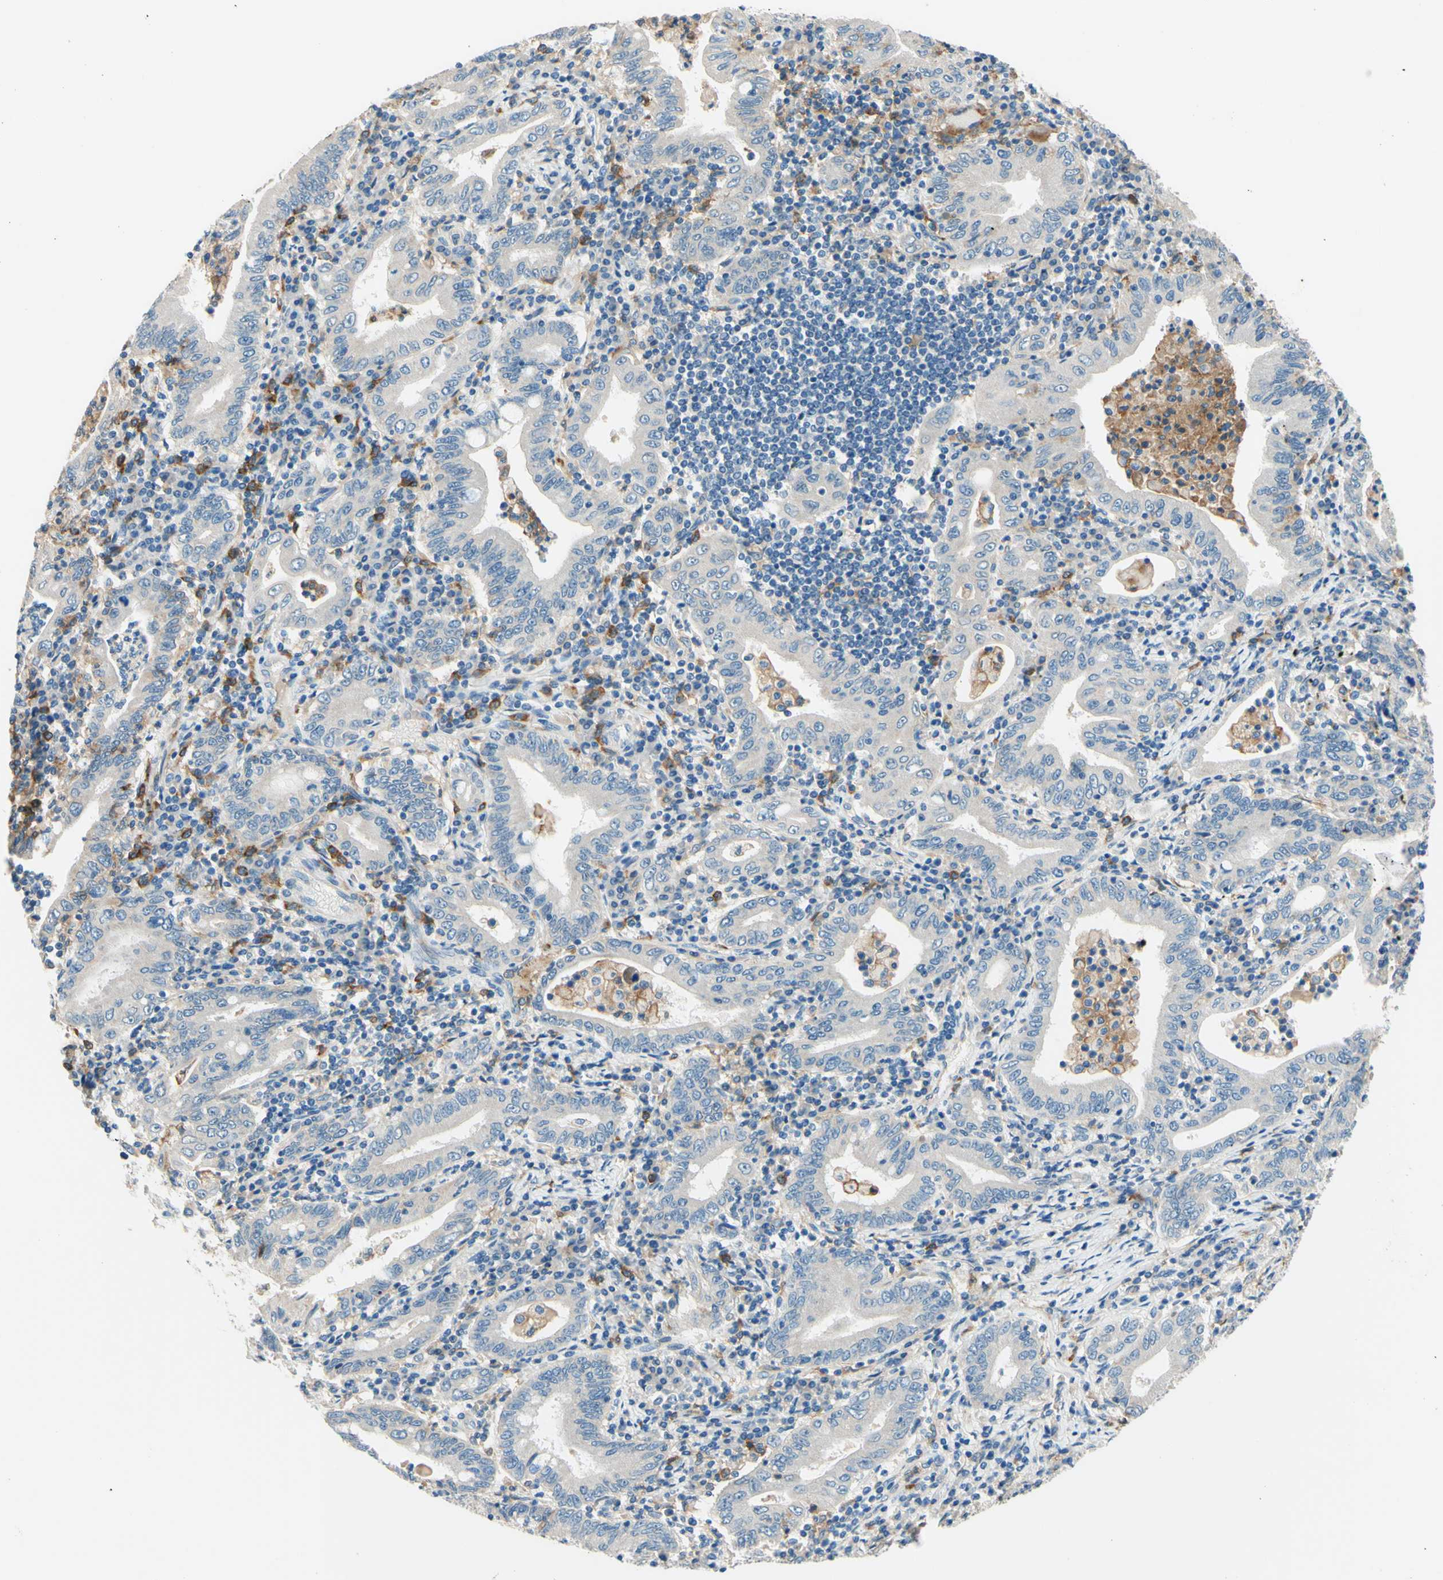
{"staining": {"intensity": "negative", "quantity": "none", "location": "none"}, "tissue": "stomach cancer", "cell_type": "Tumor cells", "image_type": "cancer", "snomed": [{"axis": "morphology", "description": "Normal tissue, NOS"}, {"axis": "morphology", "description": "Adenocarcinoma, NOS"}, {"axis": "topography", "description": "Esophagus"}, {"axis": "topography", "description": "Stomach, upper"}, {"axis": "topography", "description": "Peripheral nerve tissue"}], "caption": "This micrograph is of stomach adenocarcinoma stained with immunohistochemistry (IHC) to label a protein in brown with the nuclei are counter-stained blue. There is no expression in tumor cells.", "gene": "SIGLEC9", "patient": {"sex": "male", "age": 62}}